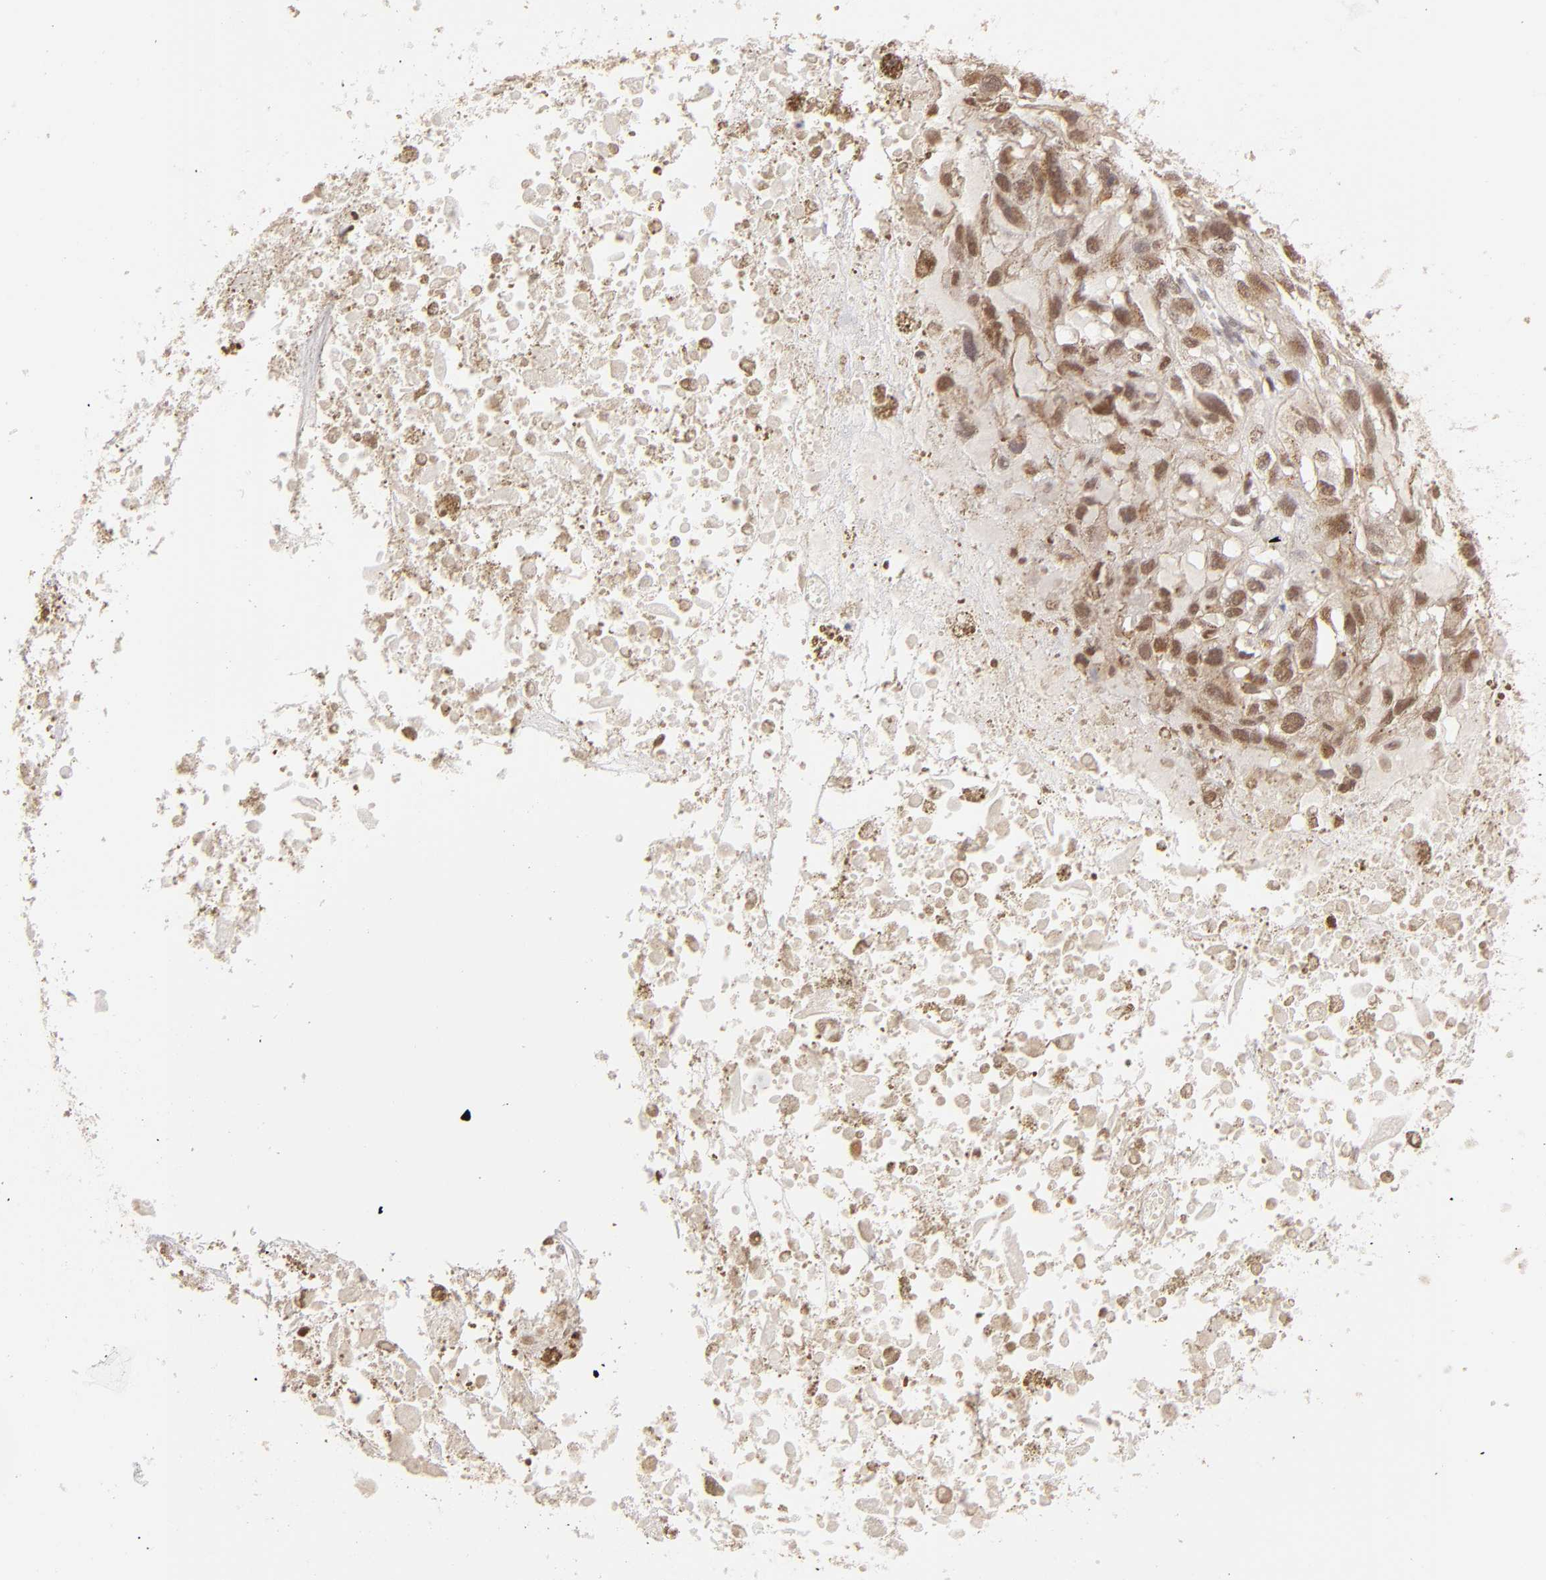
{"staining": {"intensity": "moderate", "quantity": ">75%", "location": "cytoplasmic/membranous,nuclear"}, "tissue": "melanoma", "cell_type": "Tumor cells", "image_type": "cancer", "snomed": [{"axis": "morphology", "description": "Malignant melanoma, Metastatic site"}, {"axis": "topography", "description": "Lymph node"}], "caption": "A medium amount of moderate cytoplasmic/membranous and nuclear staining is present in approximately >75% of tumor cells in malignant melanoma (metastatic site) tissue. The protein is shown in brown color, while the nuclei are stained blue.", "gene": "NFE2", "patient": {"sex": "male", "age": 59}}